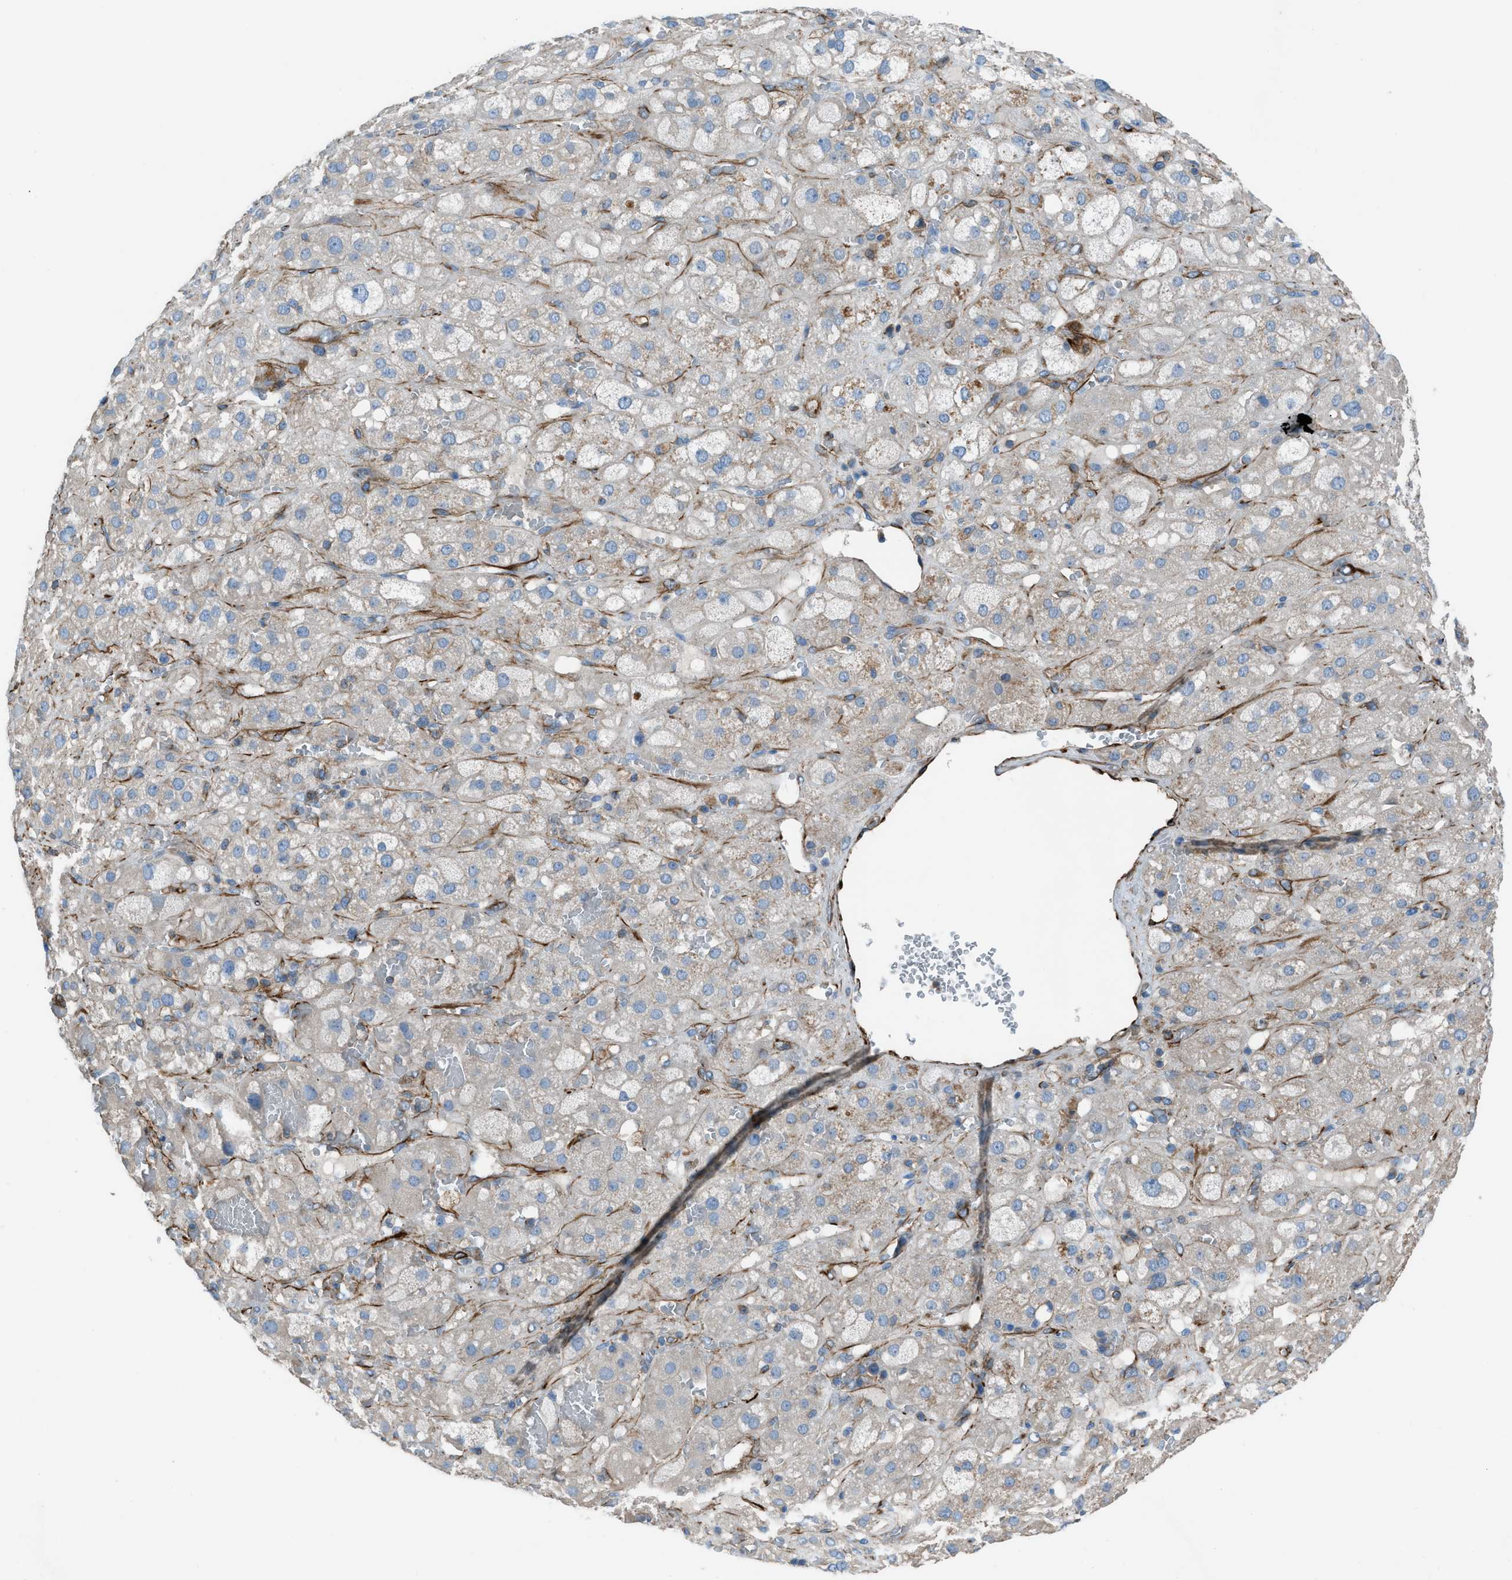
{"staining": {"intensity": "weak", "quantity": "25%-75%", "location": "cytoplasmic/membranous"}, "tissue": "adrenal gland", "cell_type": "Glandular cells", "image_type": "normal", "snomed": [{"axis": "morphology", "description": "Normal tissue, NOS"}, {"axis": "topography", "description": "Adrenal gland"}], "caption": "An immunohistochemistry image of unremarkable tissue is shown. Protein staining in brown highlights weak cytoplasmic/membranous positivity in adrenal gland within glandular cells.", "gene": "CABP7", "patient": {"sex": "female", "age": 47}}